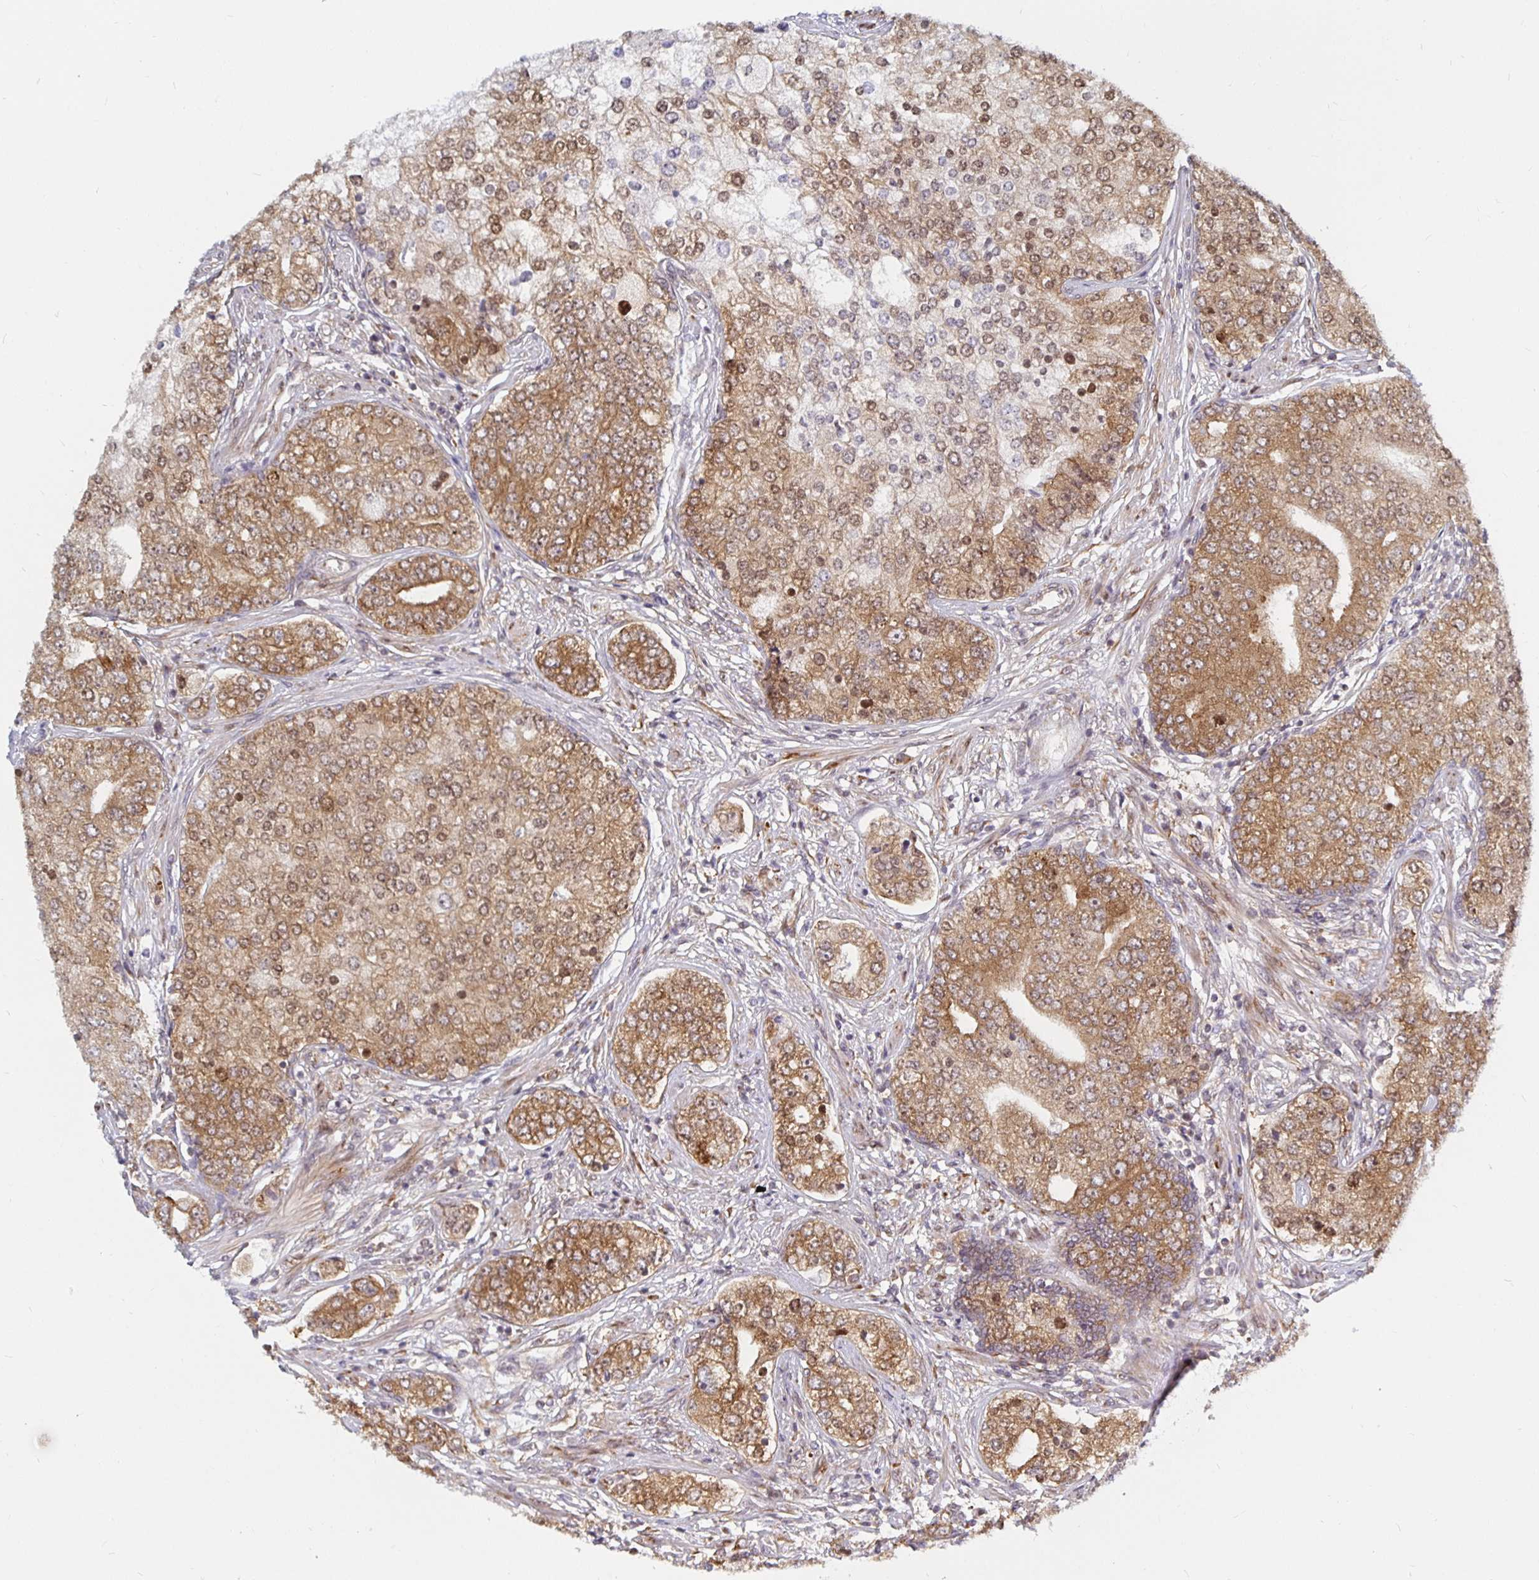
{"staining": {"intensity": "moderate", "quantity": ">75%", "location": "cytoplasmic/membranous,nuclear"}, "tissue": "prostate cancer", "cell_type": "Tumor cells", "image_type": "cancer", "snomed": [{"axis": "morphology", "description": "Adenocarcinoma, High grade"}, {"axis": "topography", "description": "Prostate"}], "caption": "Adenocarcinoma (high-grade) (prostate) was stained to show a protein in brown. There is medium levels of moderate cytoplasmic/membranous and nuclear positivity in approximately >75% of tumor cells. (IHC, brightfield microscopy, high magnification).", "gene": "PDAP1", "patient": {"sex": "male", "age": 60}}